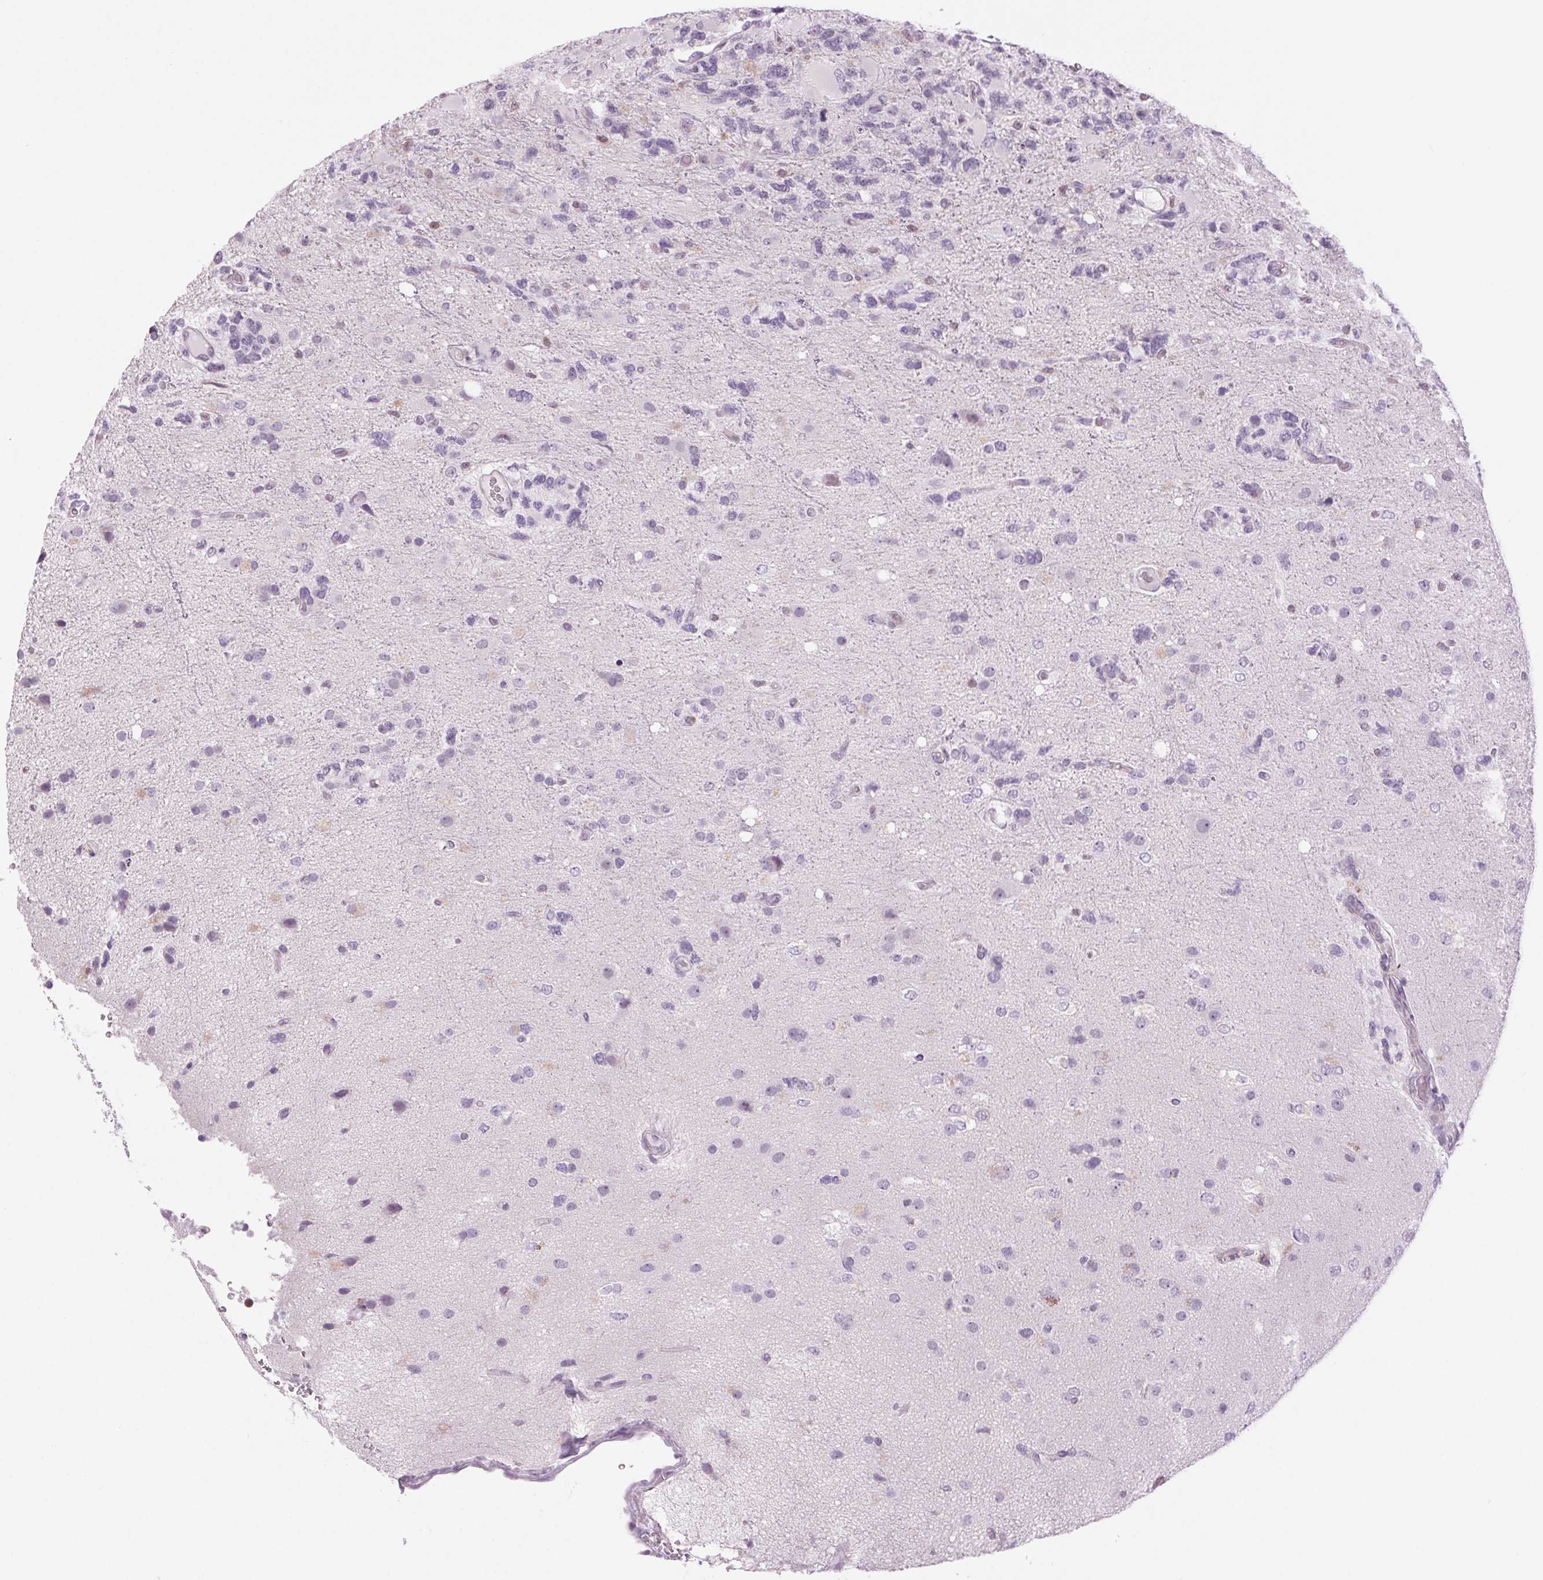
{"staining": {"intensity": "negative", "quantity": "none", "location": "none"}, "tissue": "glioma", "cell_type": "Tumor cells", "image_type": "cancer", "snomed": [{"axis": "morphology", "description": "Glioma, malignant, High grade"}, {"axis": "topography", "description": "Brain"}], "caption": "High power microscopy histopathology image of an immunohistochemistry (IHC) micrograph of glioma, revealing no significant staining in tumor cells.", "gene": "SLC6A19", "patient": {"sex": "female", "age": 71}}